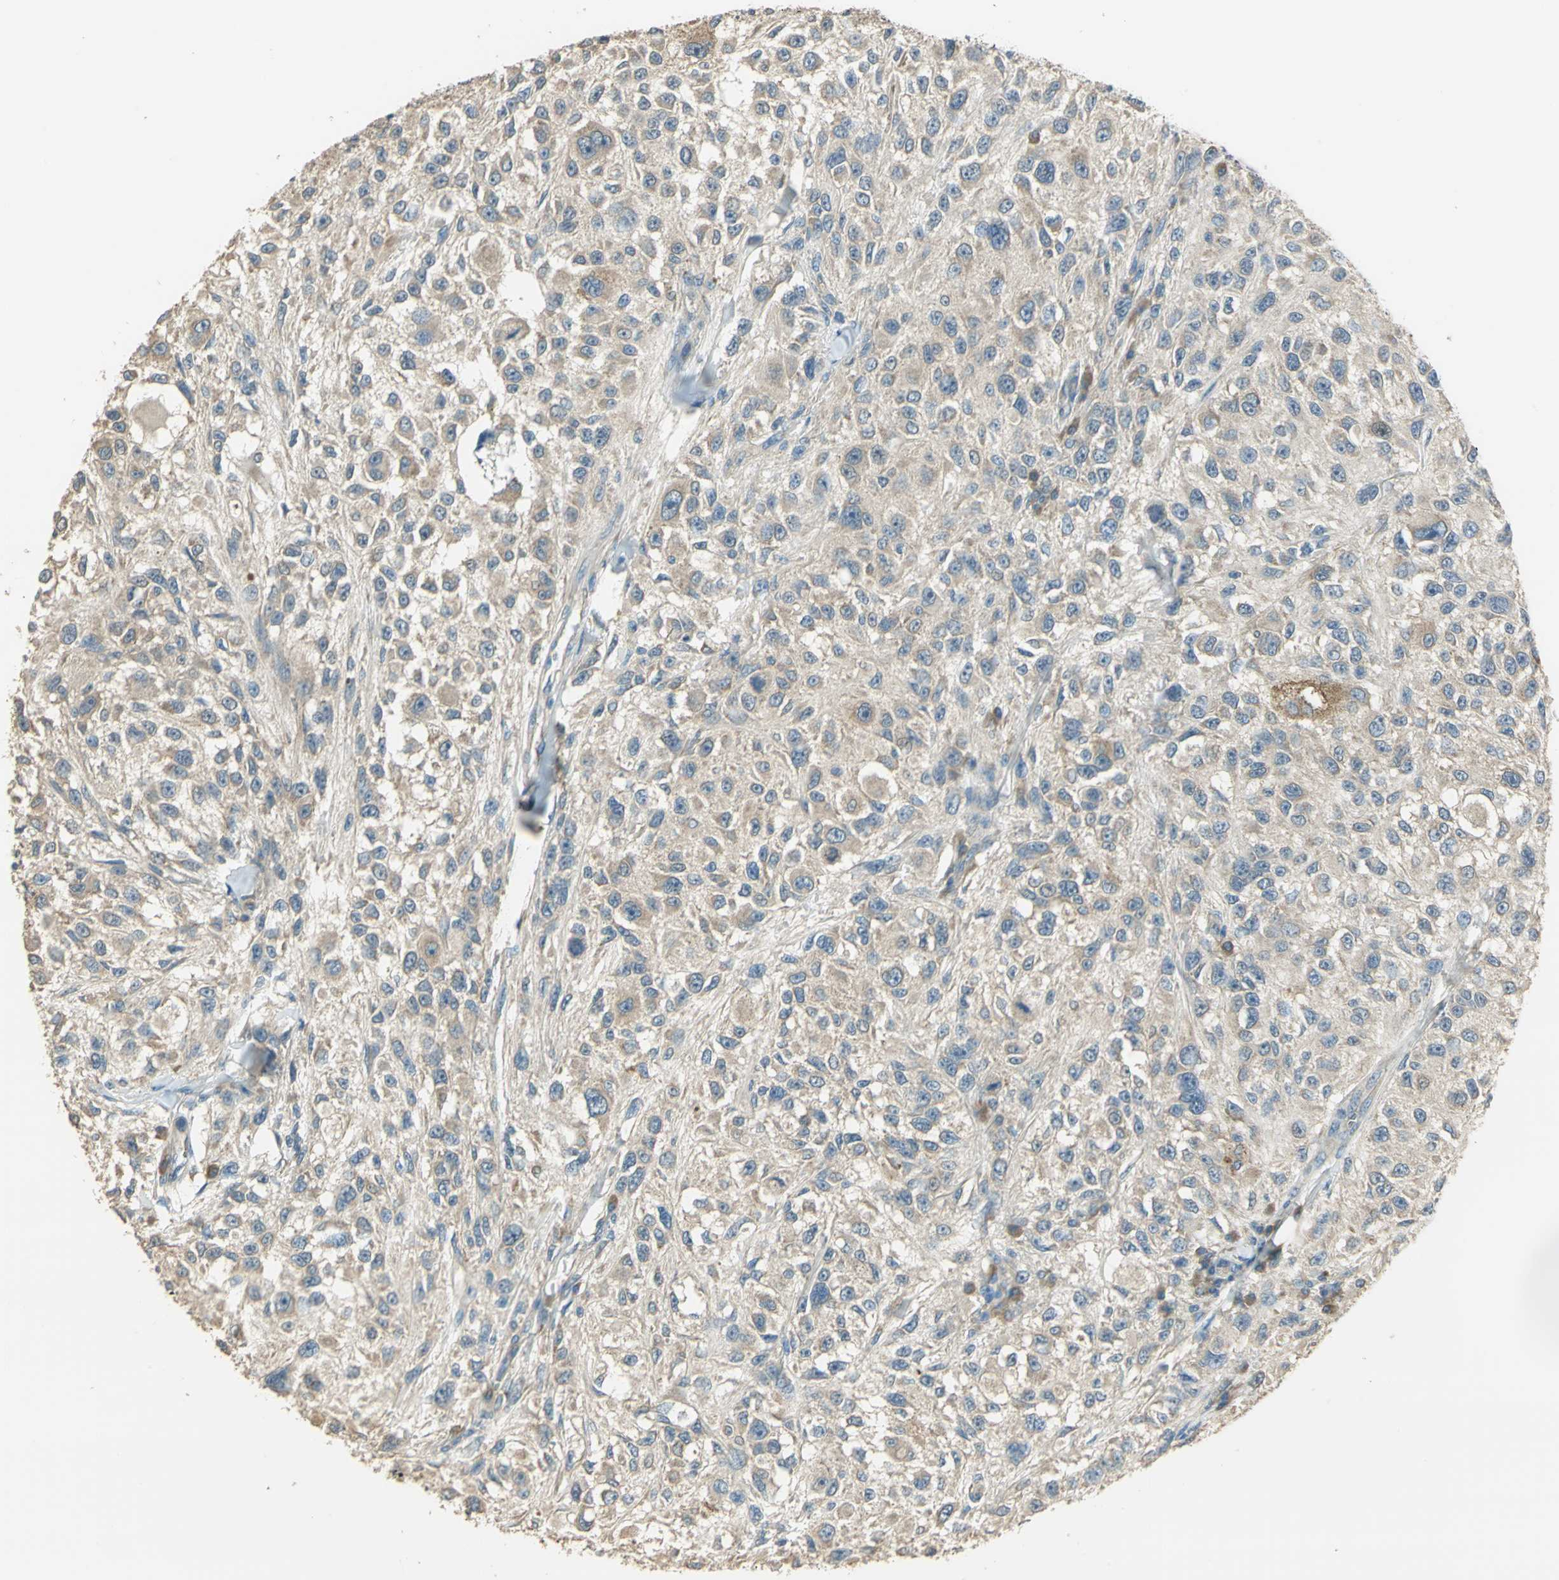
{"staining": {"intensity": "weak", "quantity": ">75%", "location": "cytoplasmic/membranous"}, "tissue": "melanoma", "cell_type": "Tumor cells", "image_type": "cancer", "snomed": [{"axis": "morphology", "description": "Necrosis, NOS"}, {"axis": "morphology", "description": "Malignant melanoma, NOS"}, {"axis": "topography", "description": "Skin"}], "caption": "Malignant melanoma stained with DAB immunohistochemistry (IHC) displays low levels of weak cytoplasmic/membranous expression in approximately >75% of tumor cells. (DAB (3,3'-diaminobenzidine) IHC, brown staining for protein, blue staining for nuclei).", "gene": "SHC2", "patient": {"sex": "female", "age": 87}}